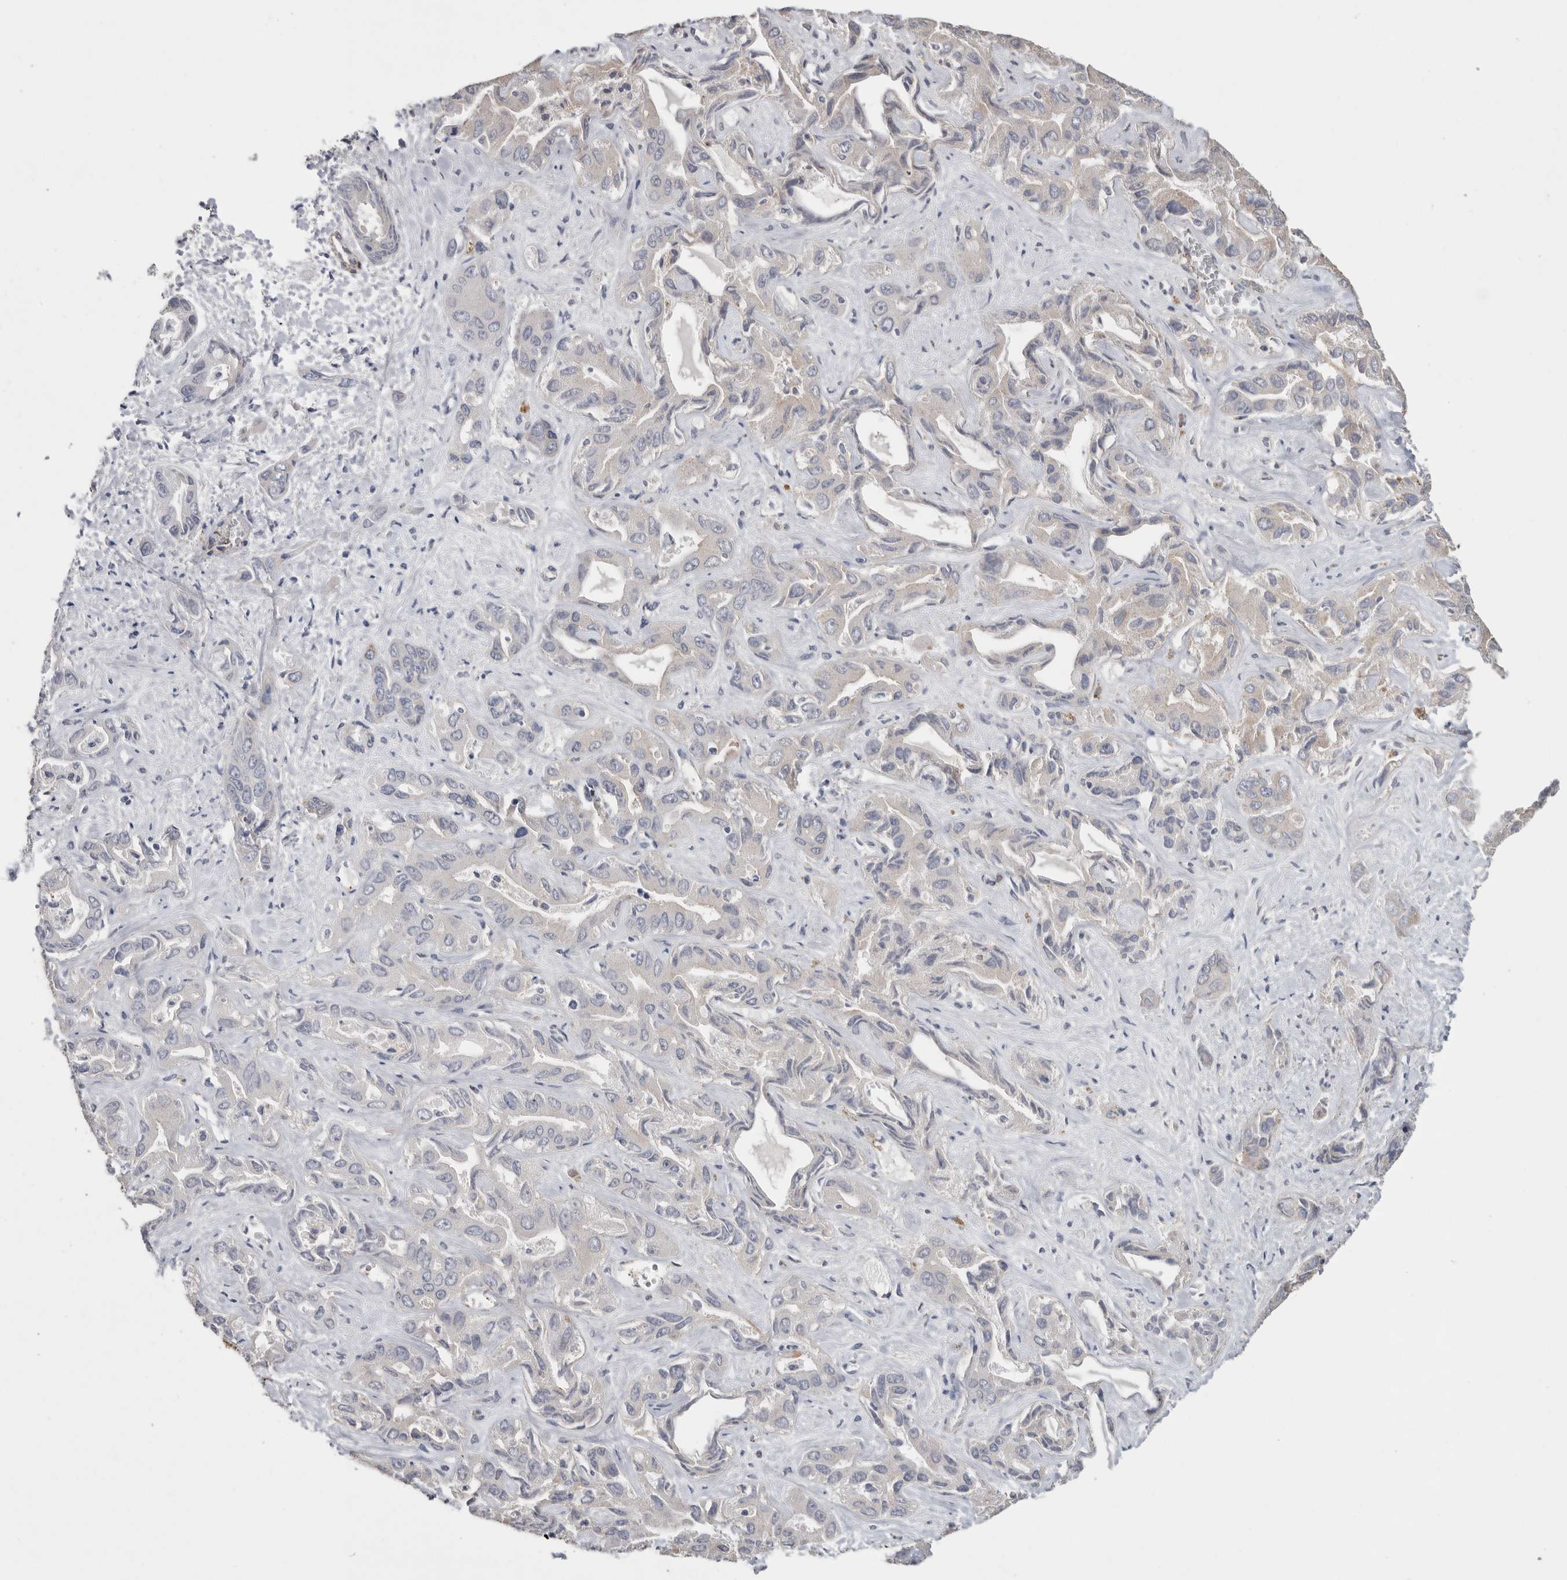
{"staining": {"intensity": "negative", "quantity": "none", "location": "none"}, "tissue": "liver cancer", "cell_type": "Tumor cells", "image_type": "cancer", "snomed": [{"axis": "morphology", "description": "Cholangiocarcinoma"}, {"axis": "topography", "description": "Liver"}], "caption": "Human liver cholangiocarcinoma stained for a protein using immunohistochemistry (IHC) shows no positivity in tumor cells.", "gene": "PODXL2", "patient": {"sex": "female", "age": 52}}